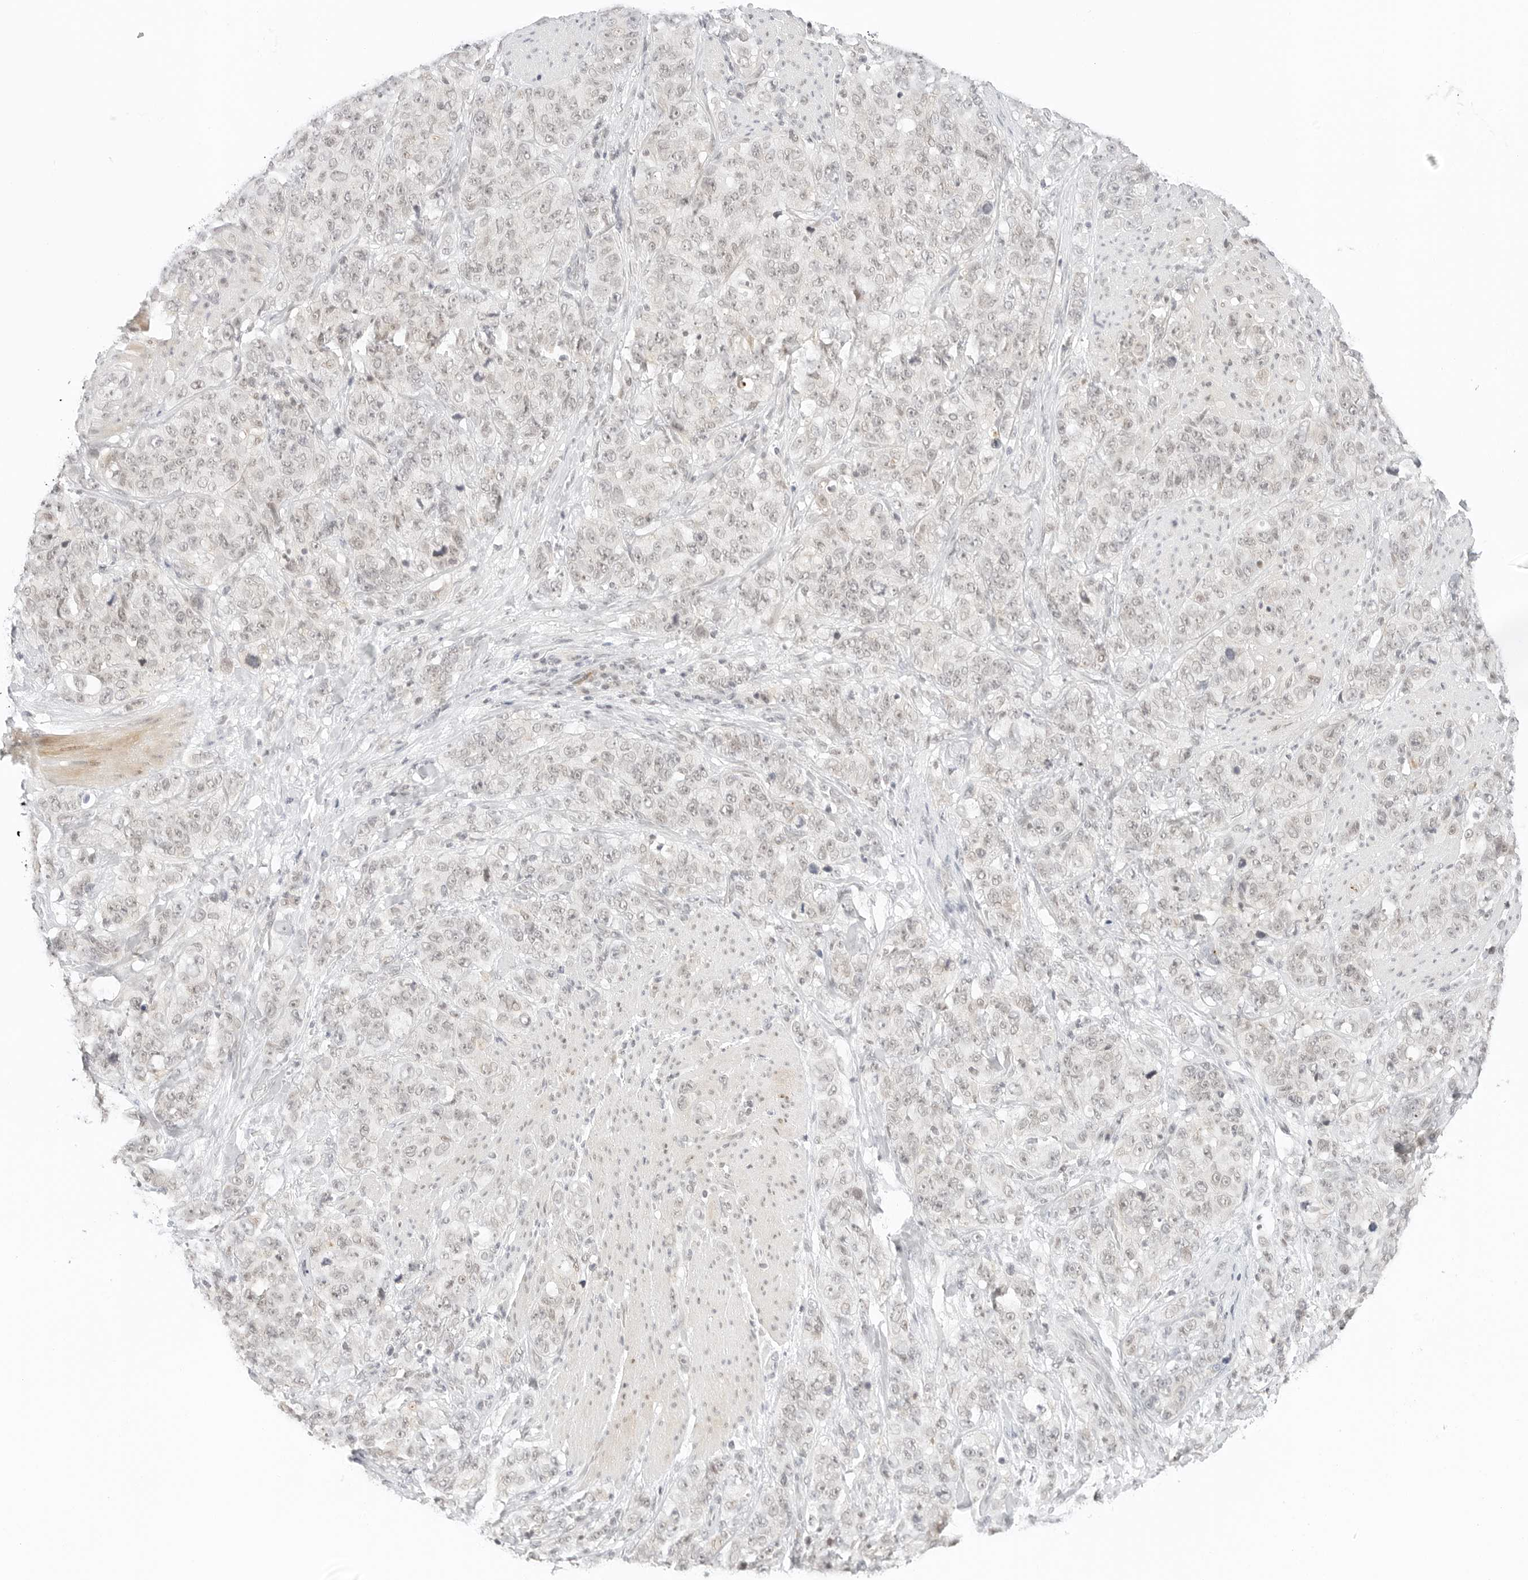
{"staining": {"intensity": "negative", "quantity": "none", "location": "none"}, "tissue": "stomach cancer", "cell_type": "Tumor cells", "image_type": "cancer", "snomed": [{"axis": "morphology", "description": "Adenocarcinoma, NOS"}, {"axis": "topography", "description": "Stomach"}], "caption": "Stomach adenocarcinoma was stained to show a protein in brown. There is no significant positivity in tumor cells. Brightfield microscopy of immunohistochemistry (IHC) stained with DAB (3,3'-diaminobenzidine) (brown) and hematoxylin (blue), captured at high magnification.", "gene": "NEO1", "patient": {"sex": "male", "age": 48}}